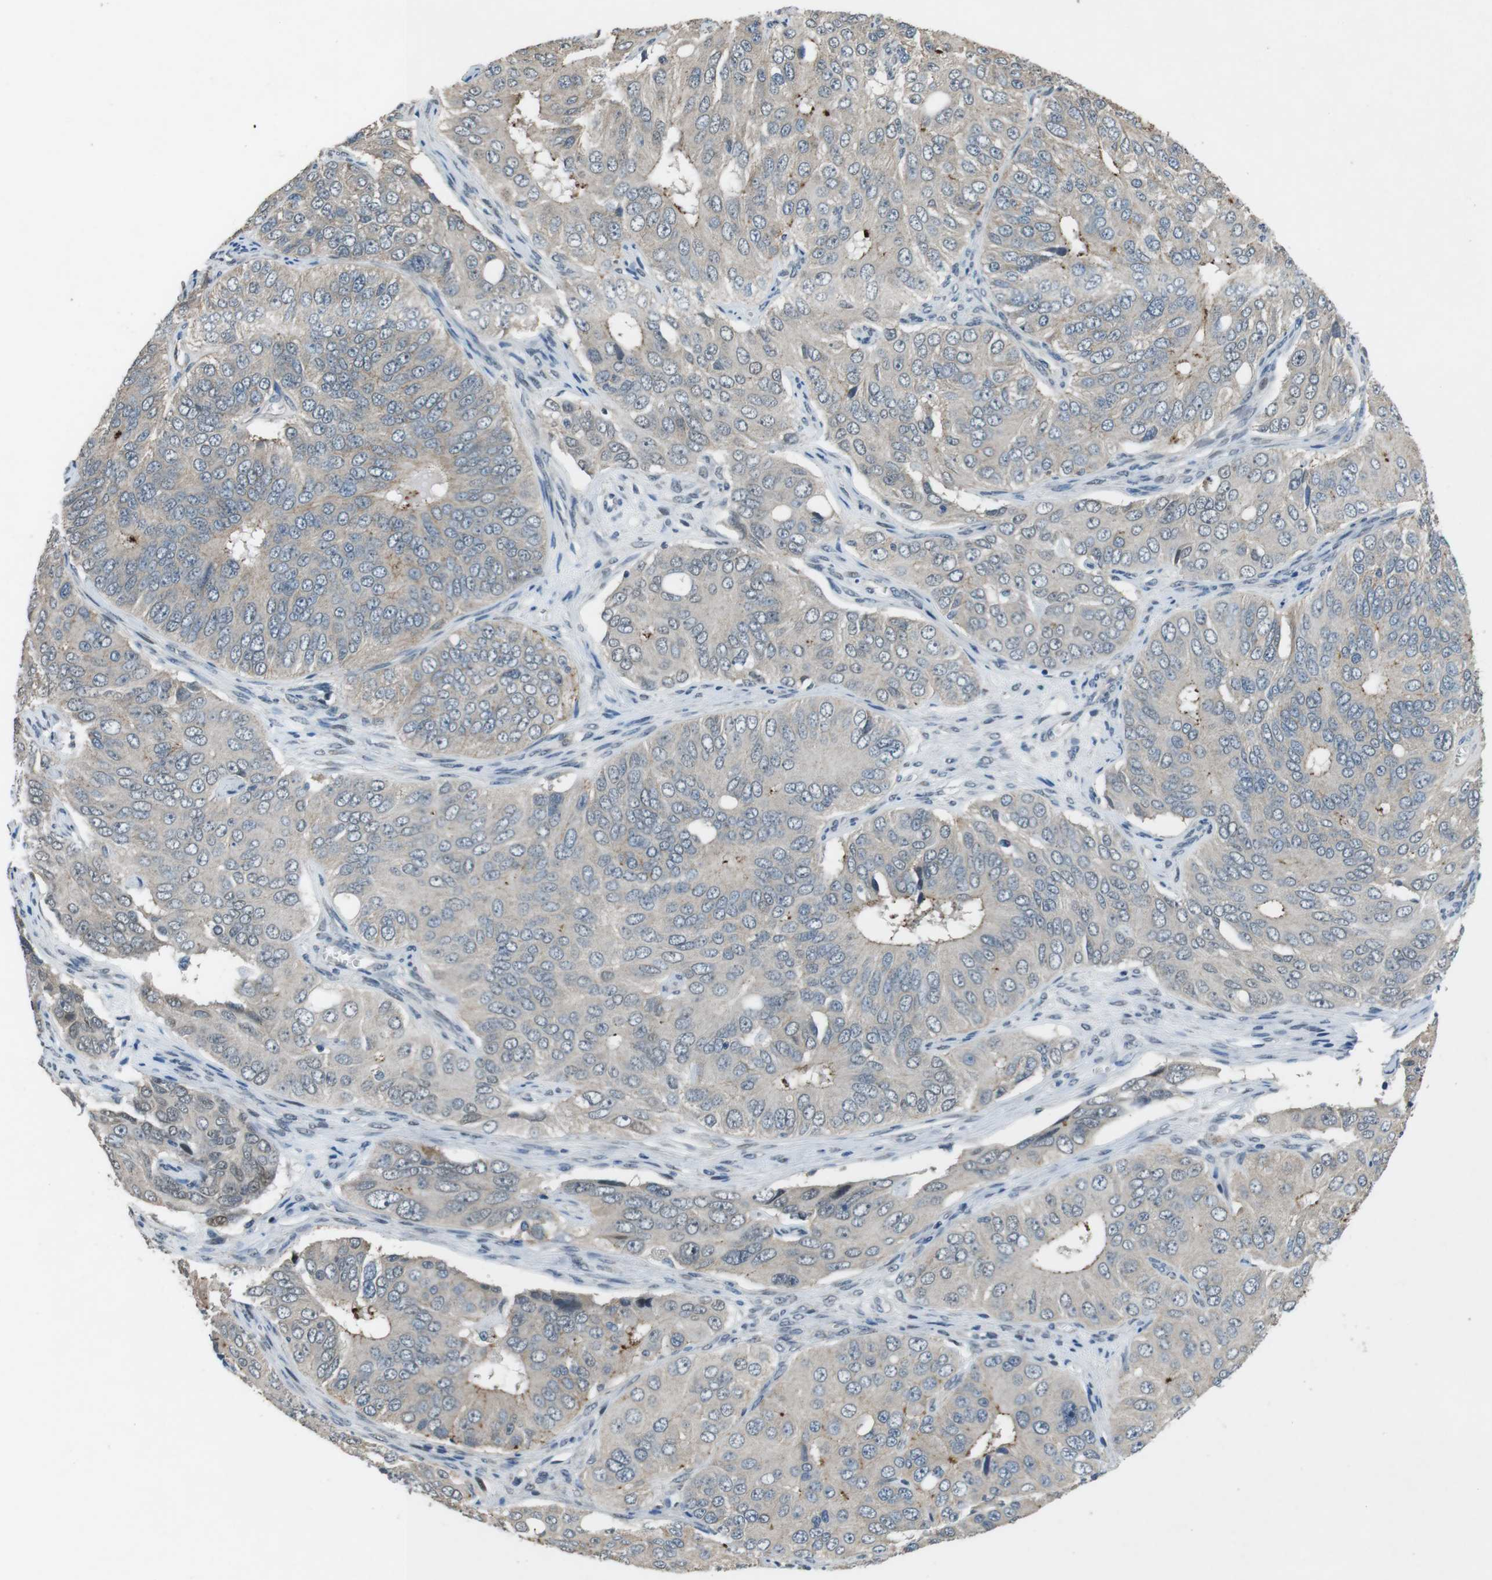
{"staining": {"intensity": "weak", "quantity": "<25%", "location": "cytoplasmic/membranous"}, "tissue": "ovarian cancer", "cell_type": "Tumor cells", "image_type": "cancer", "snomed": [{"axis": "morphology", "description": "Carcinoma, endometroid"}, {"axis": "topography", "description": "Ovary"}], "caption": "Human ovarian cancer stained for a protein using immunohistochemistry demonstrates no positivity in tumor cells.", "gene": "CLDN7", "patient": {"sex": "female", "age": 51}}